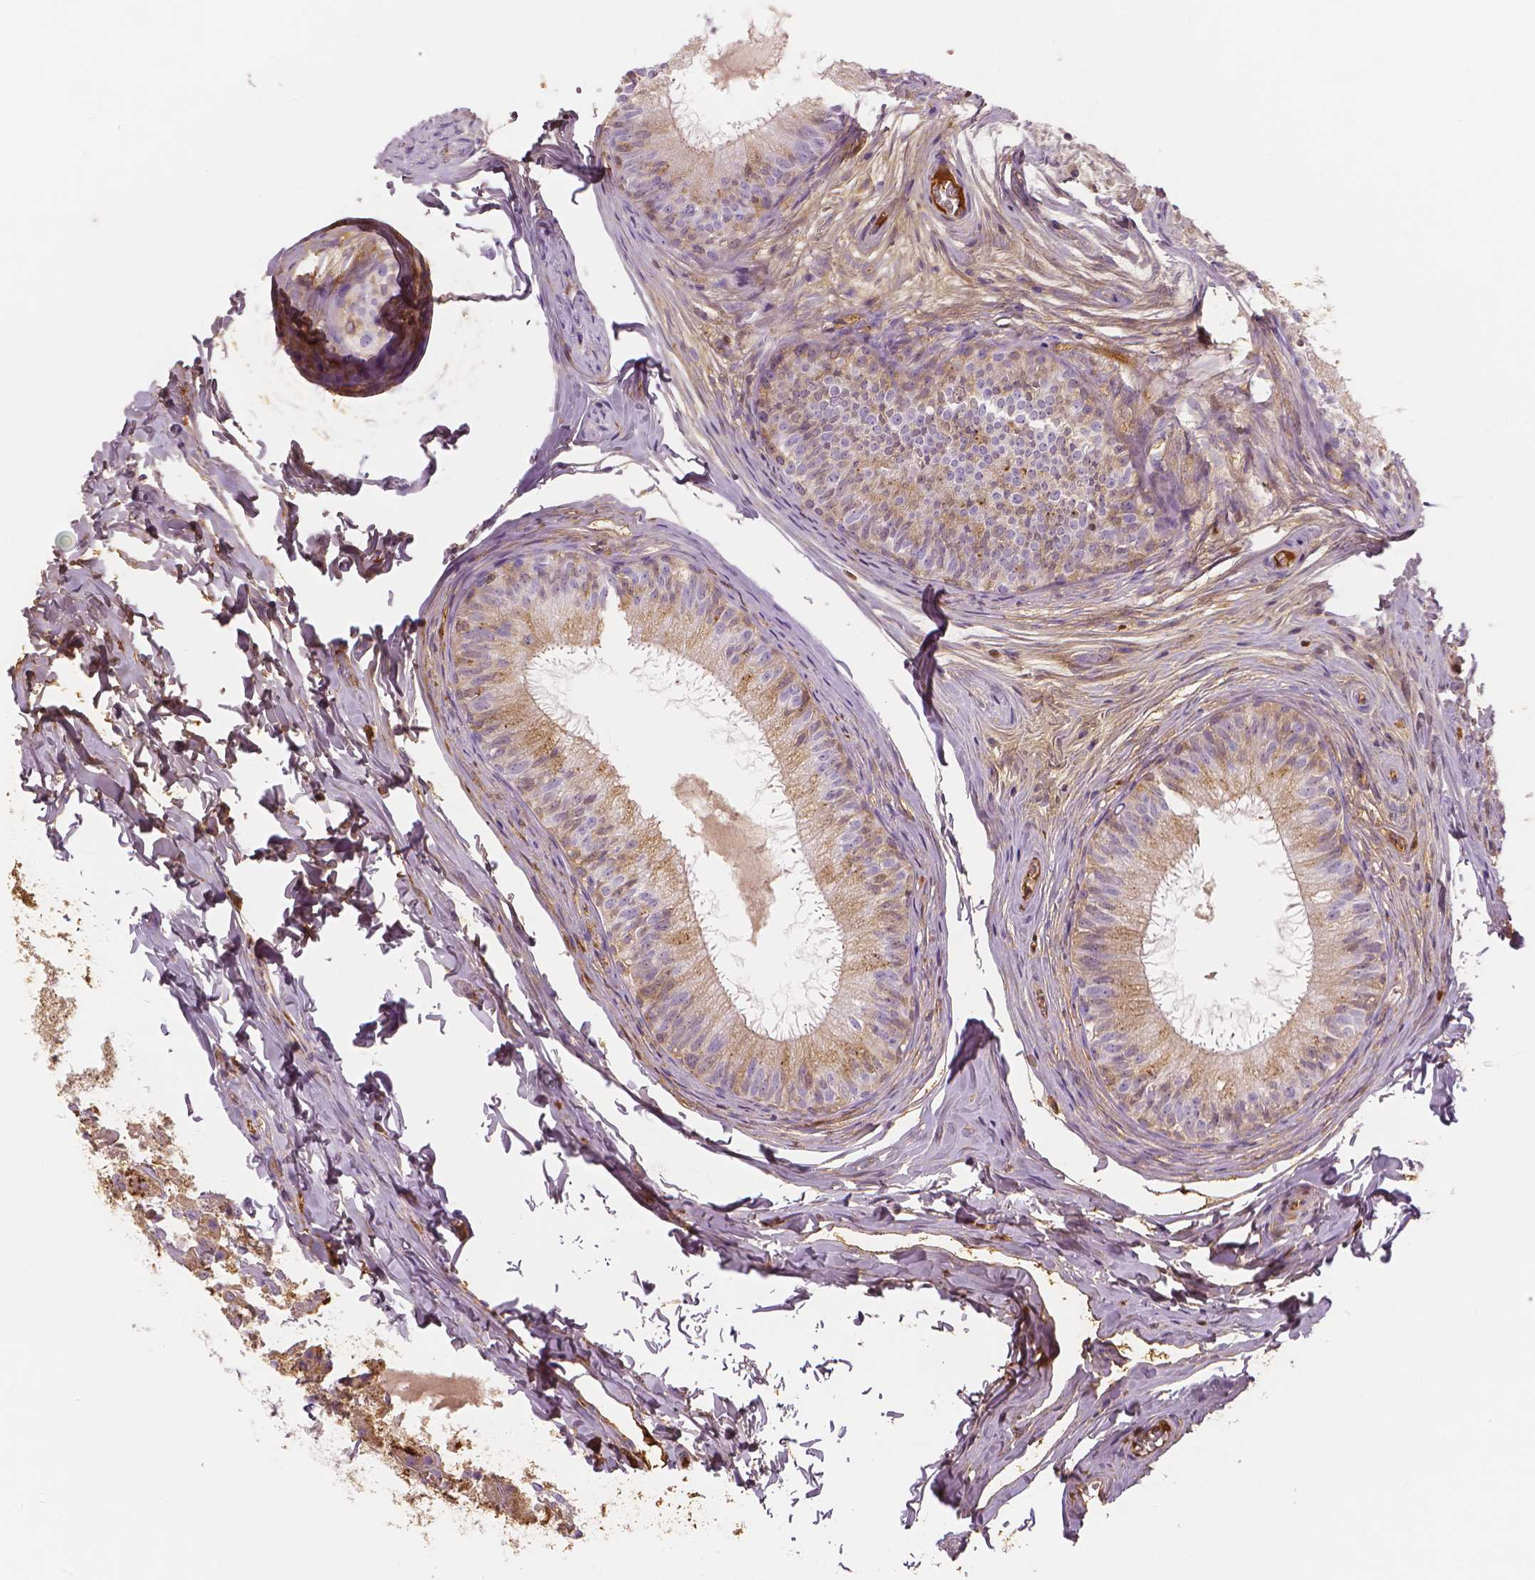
{"staining": {"intensity": "moderate", "quantity": "<25%", "location": "cytoplasmic/membranous"}, "tissue": "epididymis", "cell_type": "Glandular cells", "image_type": "normal", "snomed": [{"axis": "morphology", "description": "Normal tissue, NOS"}, {"axis": "topography", "description": "Epididymis"}], "caption": "IHC (DAB) staining of normal human epididymis shows moderate cytoplasmic/membranous protein expression in about <25% of glandular cells.", "gene": "APOA4", "patient": {"sex": "male", "age": 45}}